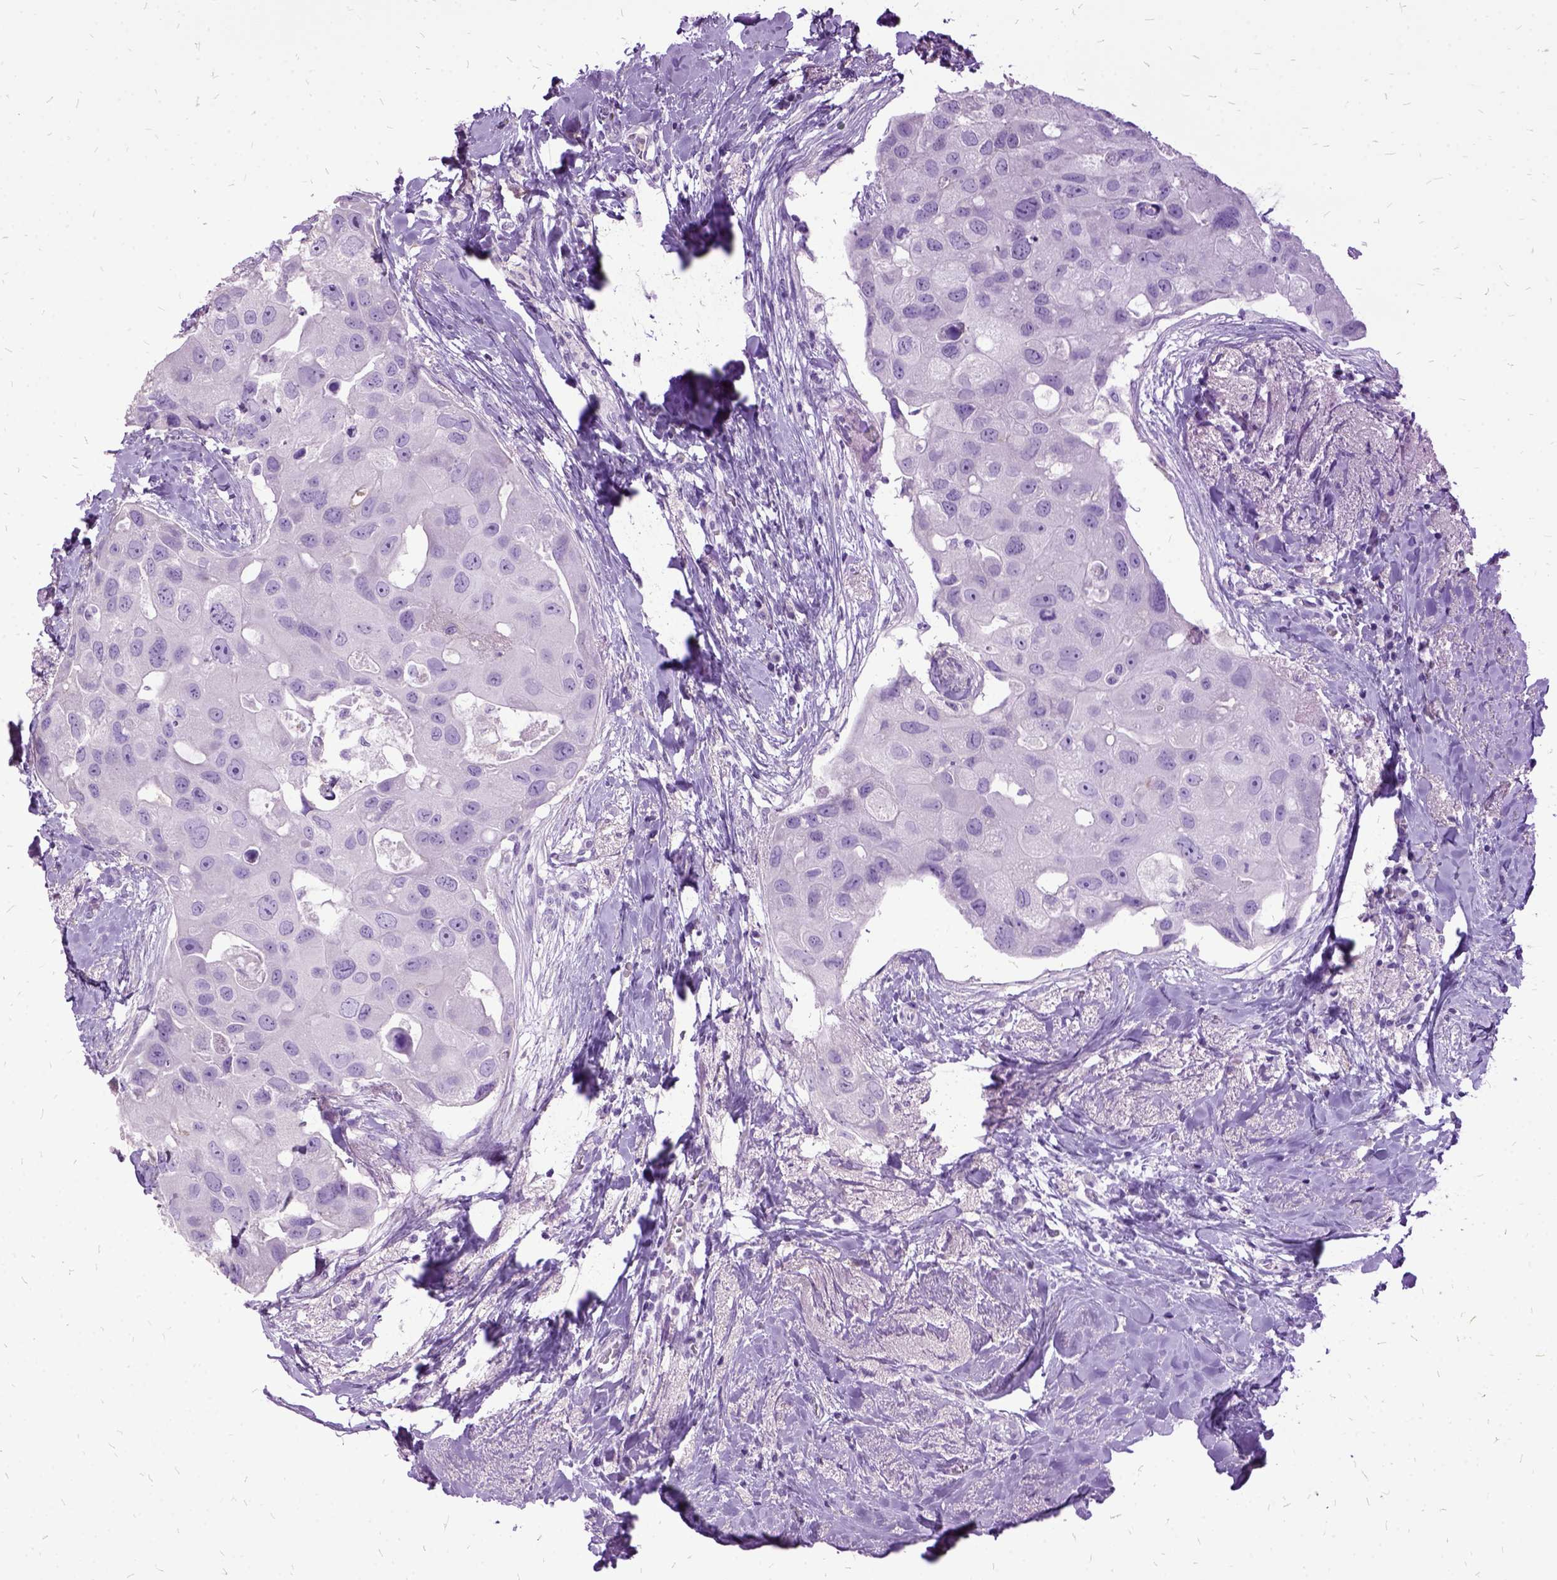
{"staining": {"intensity": "negative", "quantity": "none", "location": "none"}, "tissue": "breast cancer", "cell_type": "Tumor cells", "image_type": "cancer", "snomed": [{"axis": "morphology", "description": "Duct carcinoma"}, {"axis": "topography", "description": "Breast"}], "caption": "This micrograph is of invasive ductal carcinoma (breast) stained with immunohistochemistry (IHC) to label a protein in brown with the nuclei are counter-stained blue. There is no expression in tumor cells.", "gene": "MME", "patient": {"sex": "female", "age": 43}}